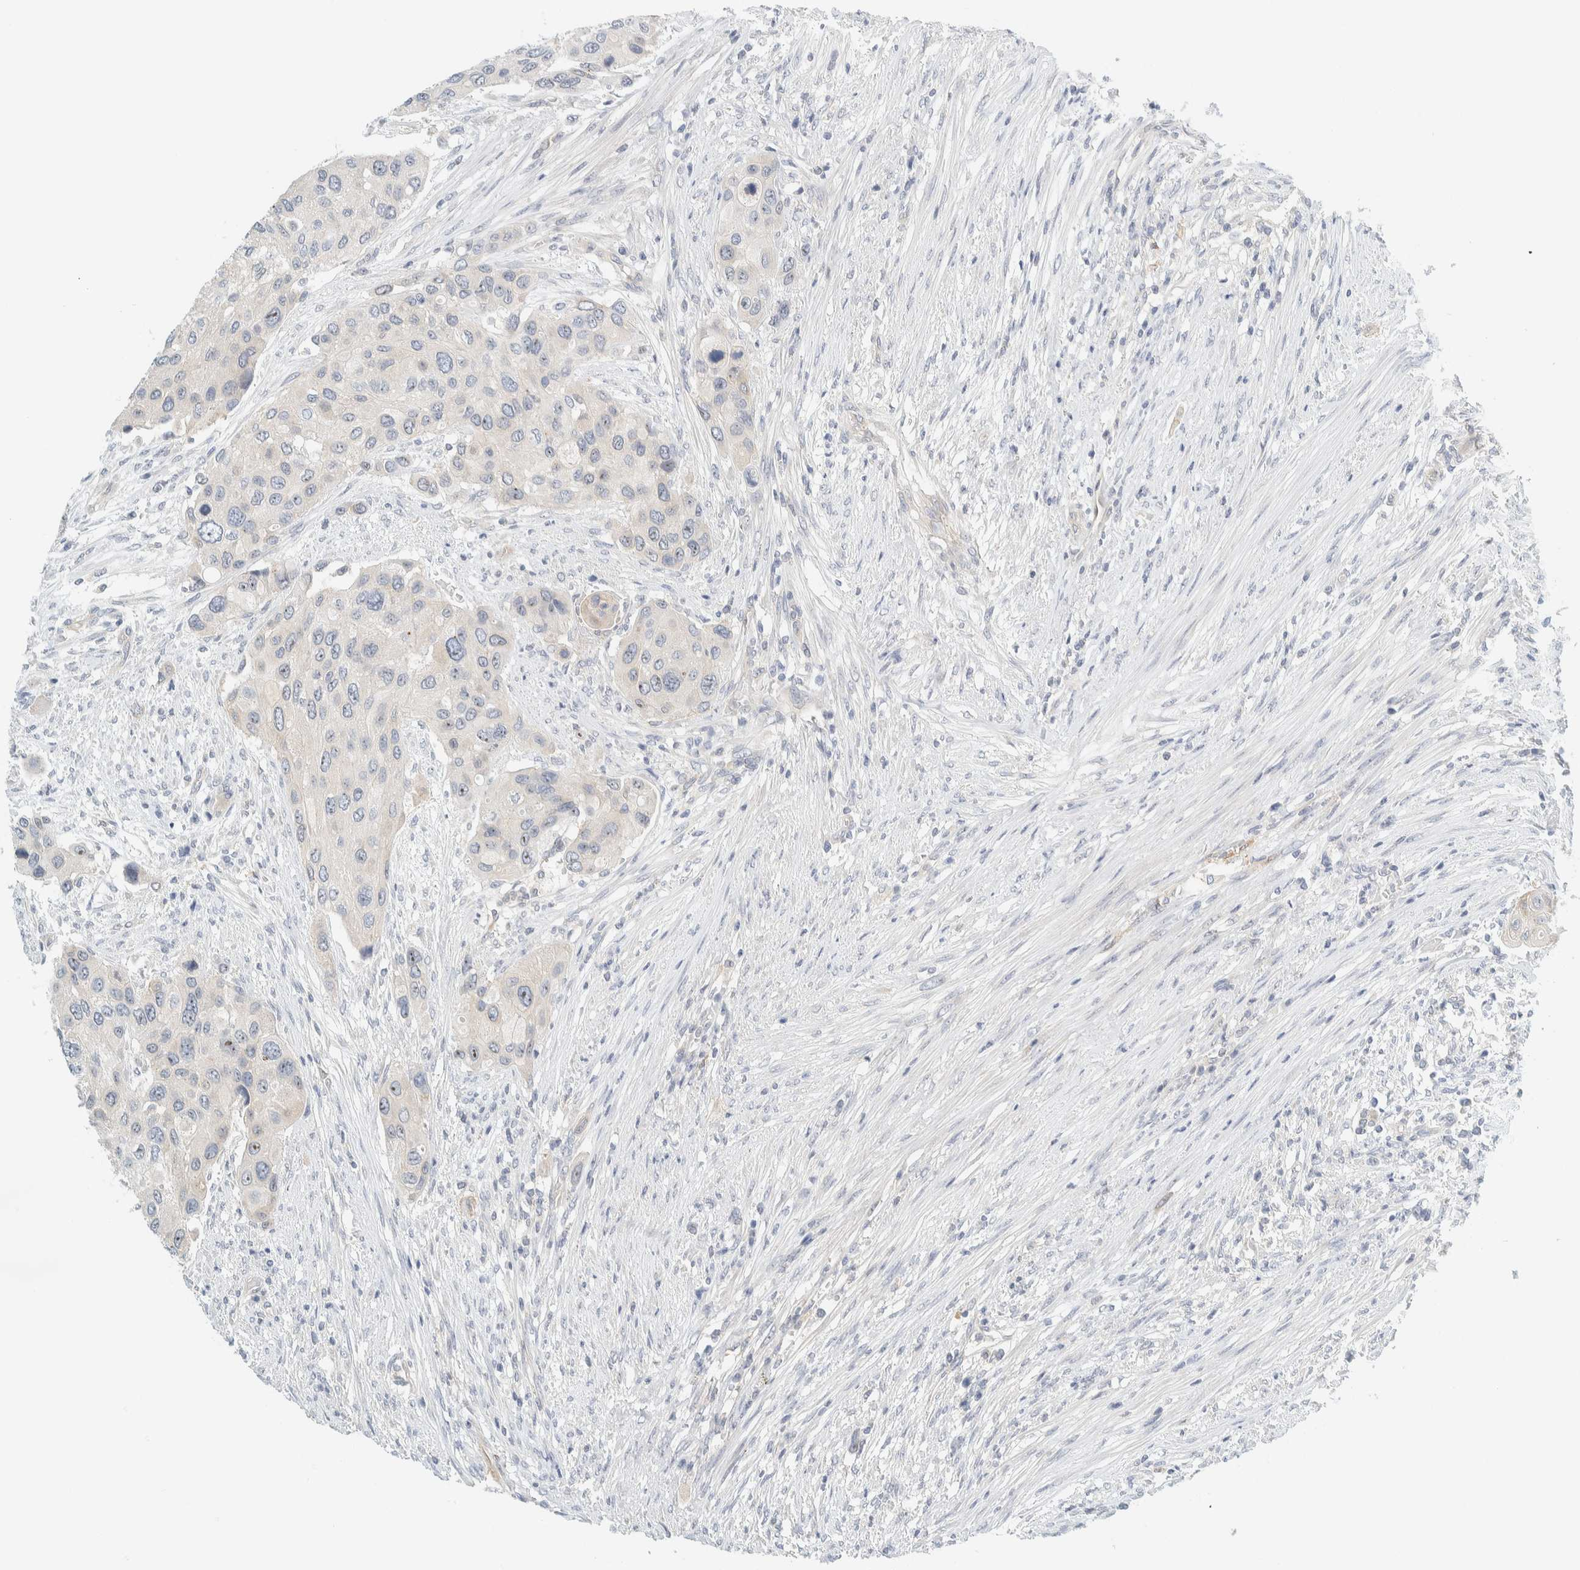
{"staining": {"intensity": "weak", "quantity": "<25%", "location": "nuclear"}, "tissue": "urothelial cancer", "cell_type": "Tumor cells", "image_type": "cancer", "snomed": [{"axis": "morphology", "description": "Urothelial carcinoma, High grade"}, {"axis": "topography", "description": "Urinary bladder"}], "caption": "Urothelial cancer was stained to show a protein in brown. There is no significant positivity in tumor cells.", "gene": "NDE1", "patient": {"sex": "female", "age": 56}}